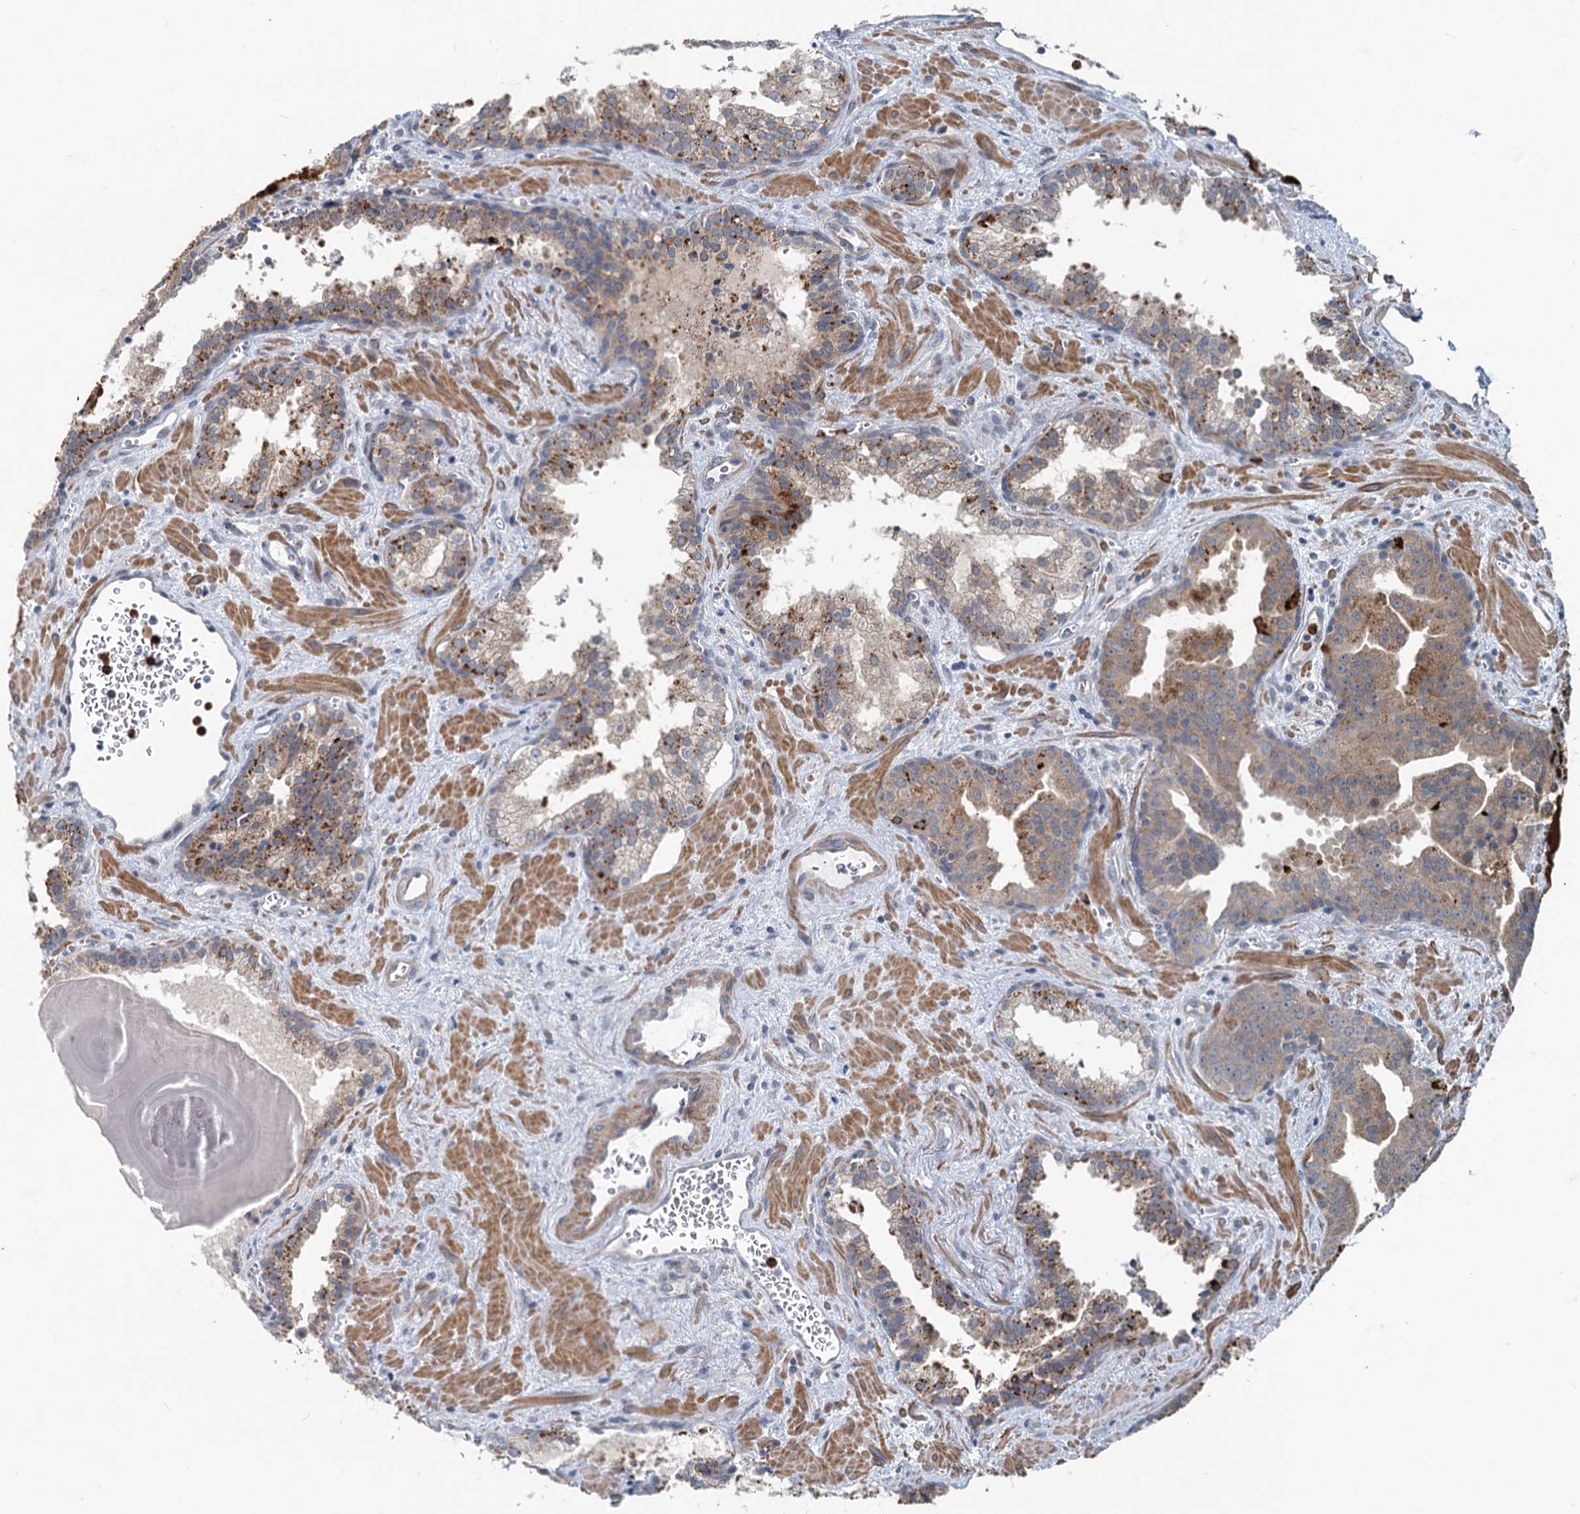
{"staining": {"intensity": "weak", "quantity": ">75%", "location": "cytoplasmic/membranous"}, "tissue": "prostate cancer", "cell_type": "Tumor cells", "image_type": "cancer", "snomed": [{"axis": "morphology", "description": "Adenocarcinoma, High grade"}, {"axis": "topography", "description": "Prostate"}], "caption": "Protein analysis of prostate cancer tissue shows weak cytoplasmic/membranous expression in approximately >75% of tumor cells.", "gene": "ADCY2", "patient": {"sex": "male", "age": 68}}